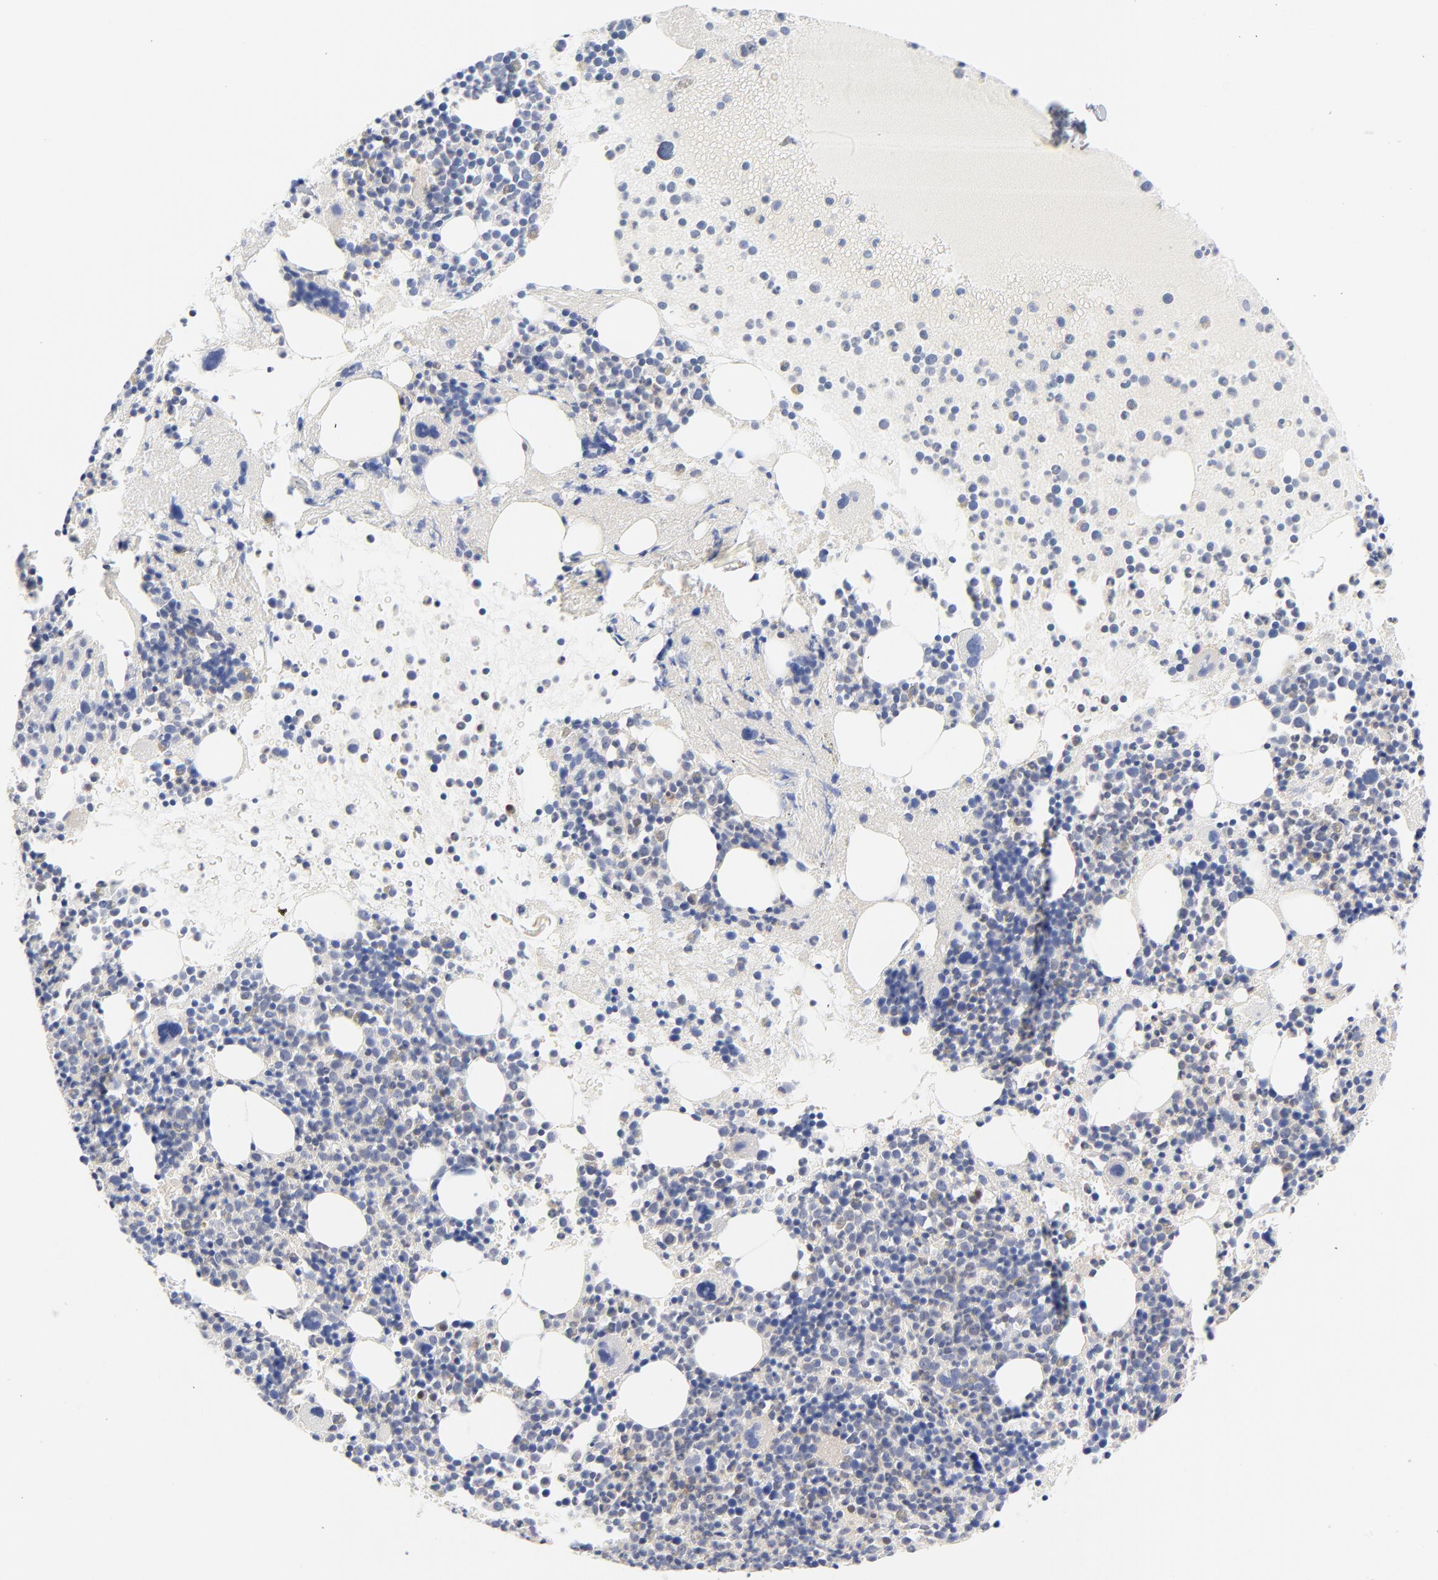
{"staining": {"intensity": "weak", "quantity": "<25%", "location": "cytoplasmic/membranous"}, "tissue": "bone marrow", "cell_type": "Hematopoietic cells", "image_type": "normal", "snomed": [{"axis": "morphology", "description": "Normal tissue, NOS"}, {"axis": "topography", "description": "Bone marrow"}], "caption": "Immunohistochemical staining of benign bone marrow exhibits no significant positivity in hematopoietic cells. (IHC, brightfield microscopy, high magnification).", "gene": "CAB39L", "patient": {"sex": "male", "age": 34}}